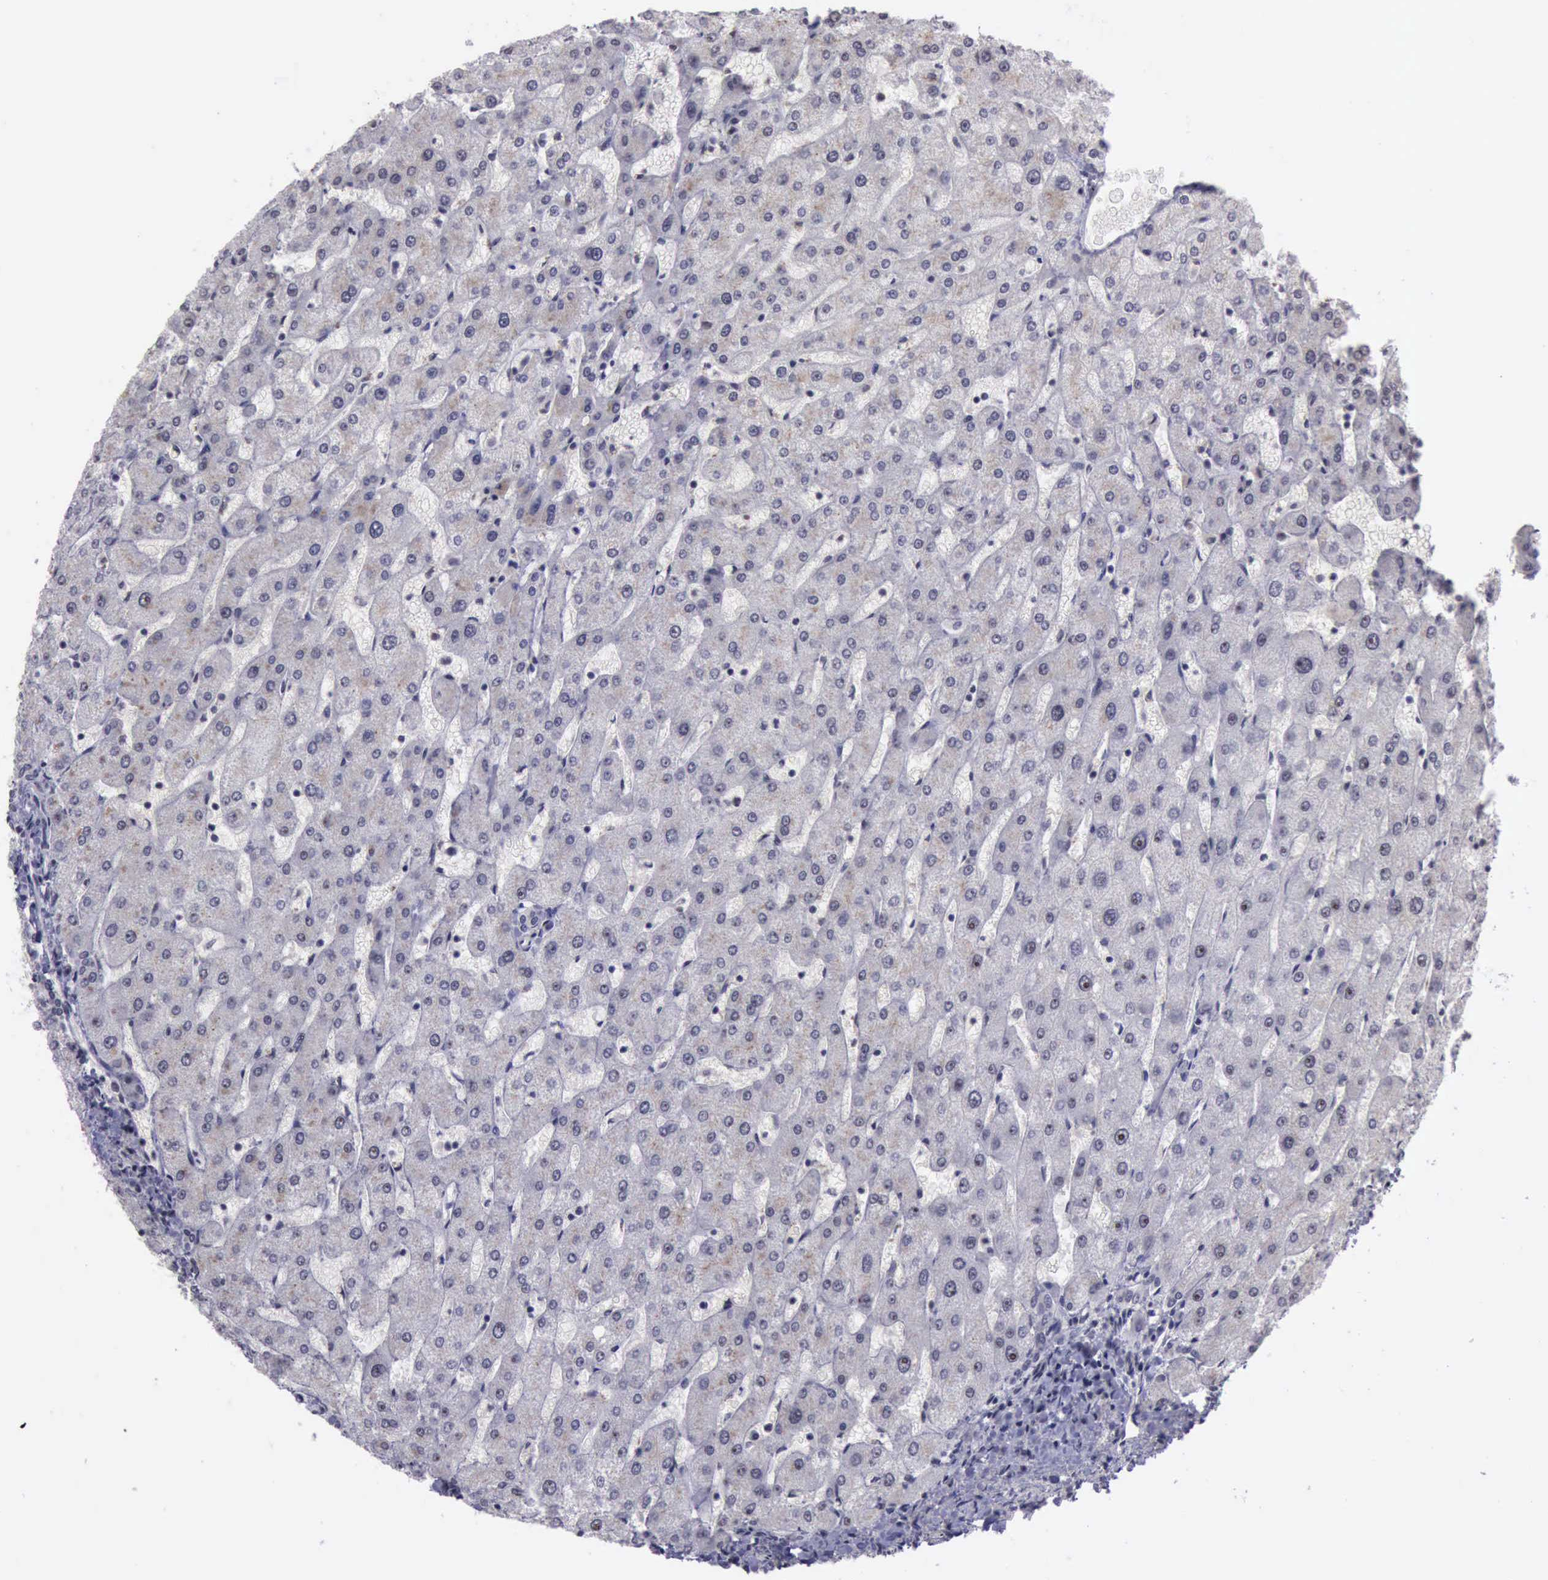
{"staining": {"intensity": "negative", "quantity": "none", "location": "none"}, "tissue": "liver", "cell_type": "Cholangiocytes", "image_type": "normal", "snomed": [{"axis": "morphology", "description": "Normal tissue, NOS"}, {"axis": "topography", "description": "Liver"}], "caption": "The micrograph exhibits no staining of cholangiocytes in benign liver. Brightfield microscopy of immunohistochemistry stained with DAB (3,3'-diaminobenzidine) (brown) and hematoxylin (blue), captured at high magnification.", "gene": "YY1", "patient": {"sex": "male", "age": 67}}